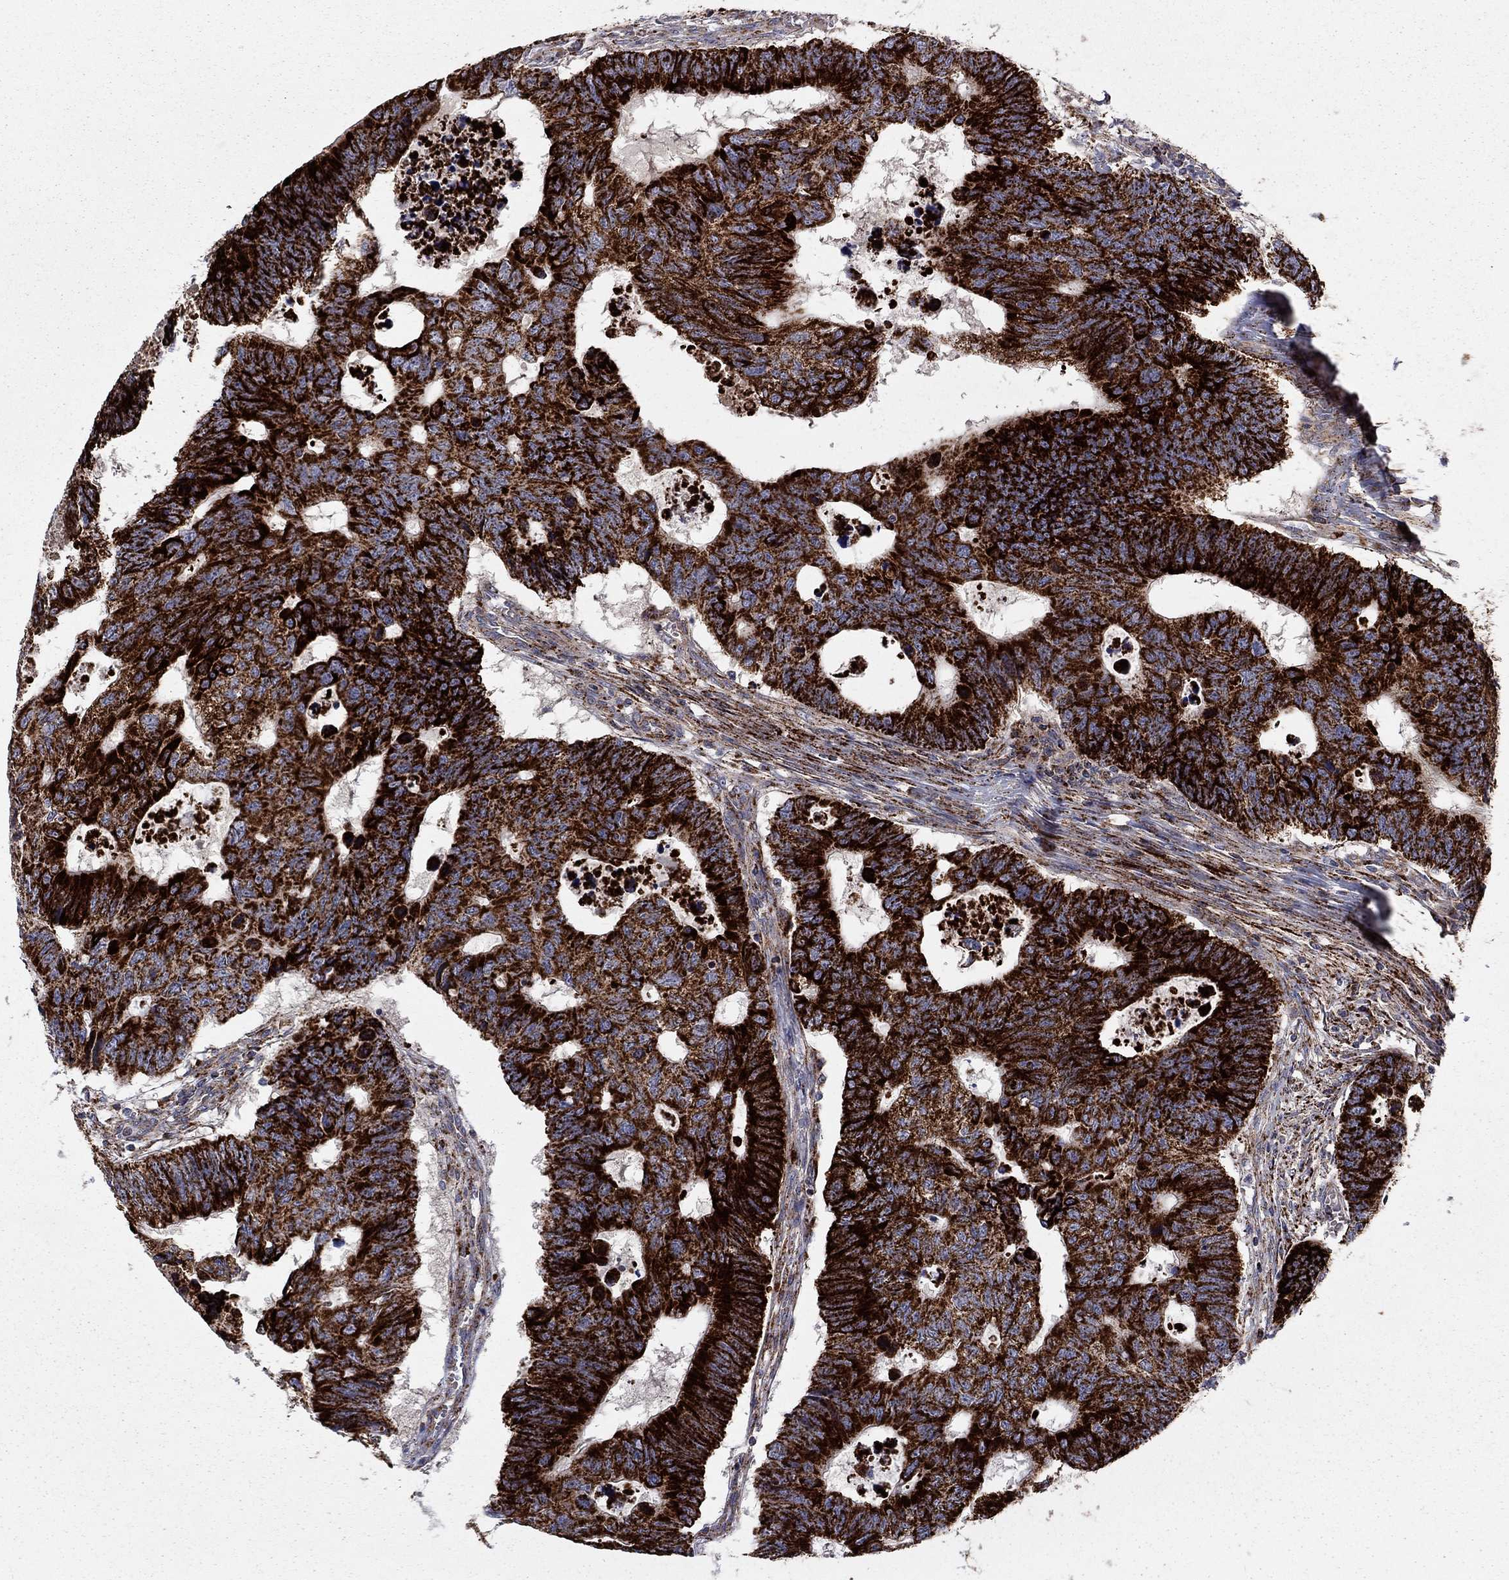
{"staining": {"intensity": "strong", "quantity": ">75%", "location": "cytoplasmic/membranous"}, "tissue": "colorectal cancer", "cell_type": "Tumor cells", "image_type": "cancer", "snomed": [{"axis": "morphology", "description": "Adenocarcinoma, NOS"}, {"axis": "topography", "description": "Colon"}], "caption": "IHC photomicrograph of neoplastic tissue: human colorectal cancer (adenocarcinoma) stained using IHC shows high levels of strong protein expression localized specifically in the cytoplasmic/membranous of tumor cells, appearing as a cytoplasmic/membranous brown color.", "gene": "ALDH1B1", "patient": {"sex": "female", "age": 77}}